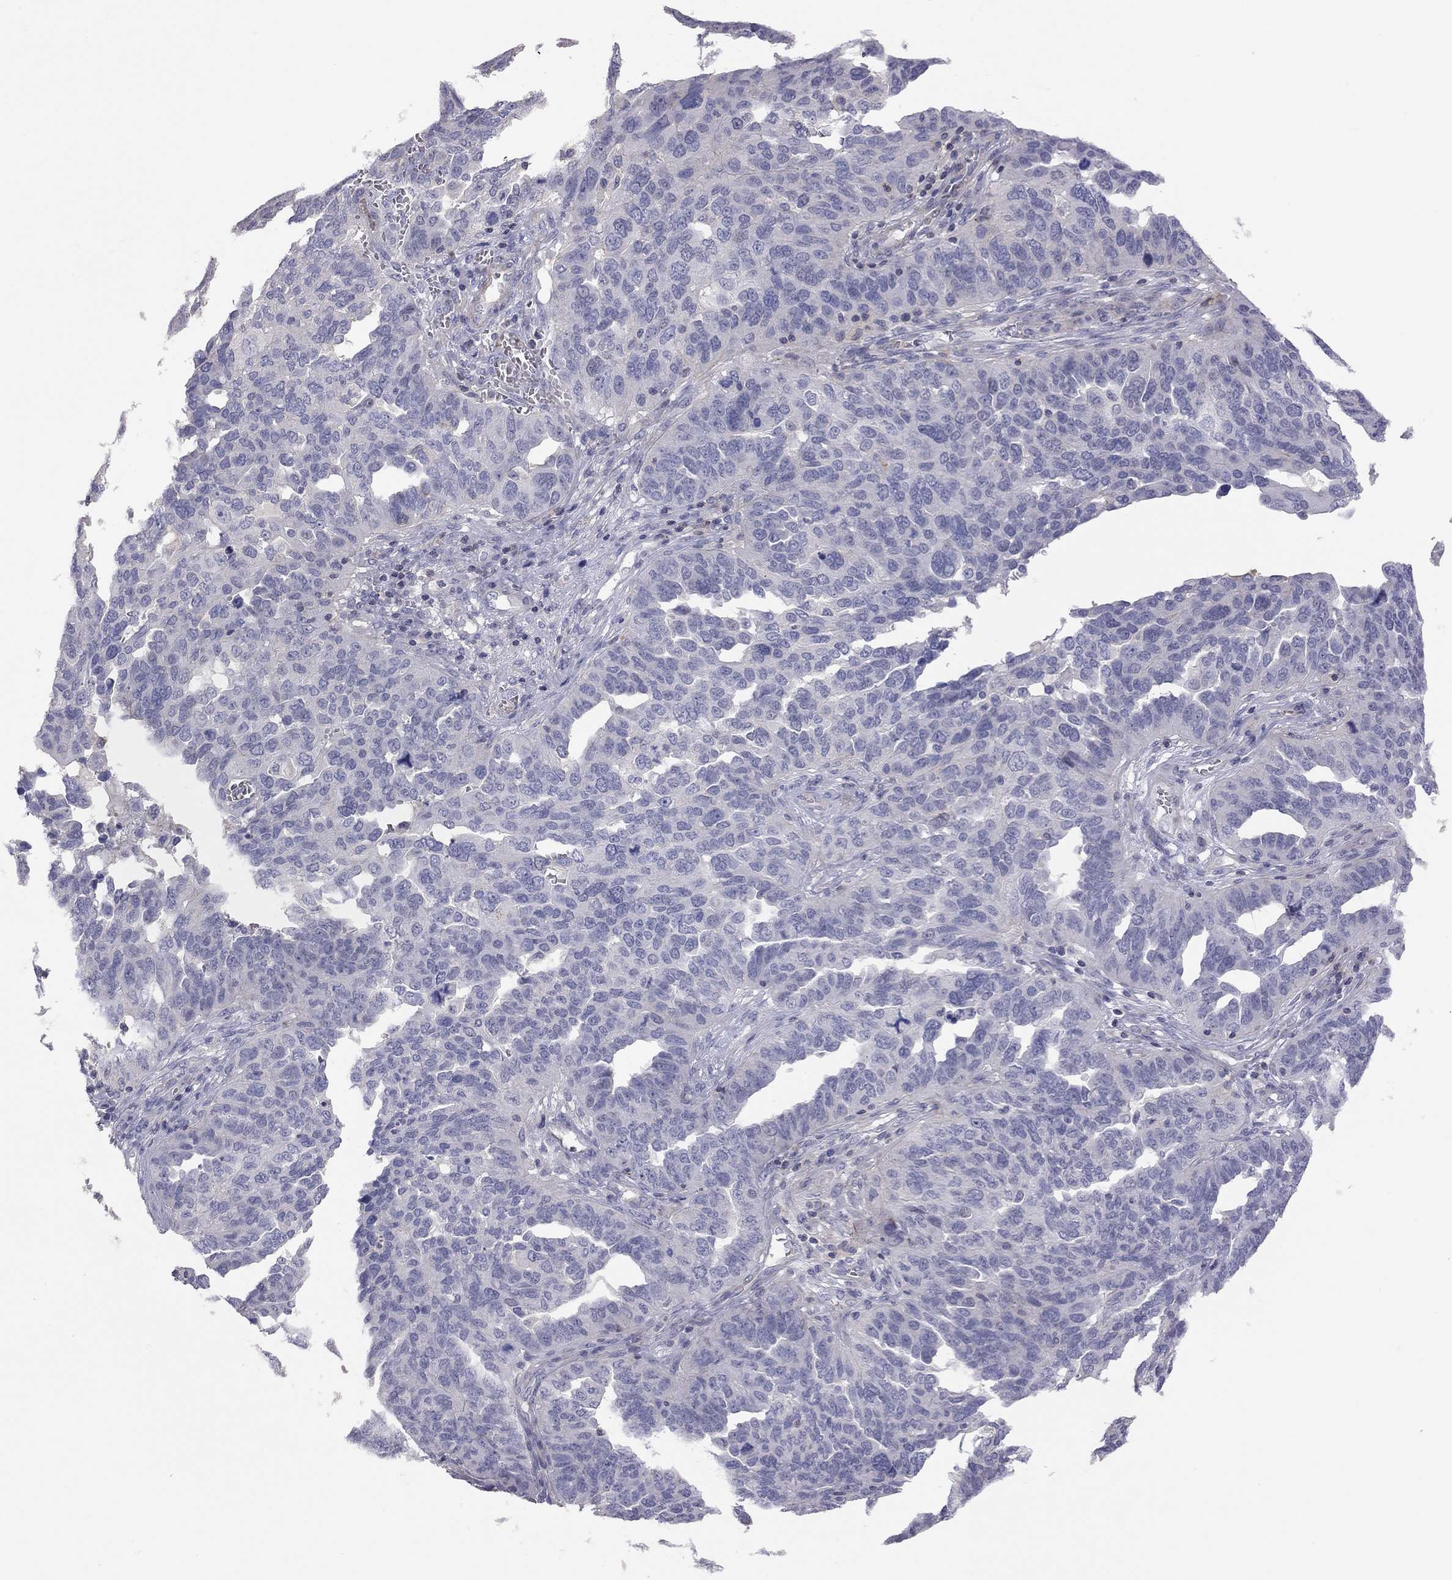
{"staining": {"intensity": "negative", "quantity": "none", "location": "none"}, "tissue": "ovarian cancer", "cell_type": "Tumor cells", "image_type": "cancer", "snomed": [{"axis": "morphology", "description": "Carcinoma, endometroid"}, {"axis": "topography", "description": "Soft tissue"}, {"axis": "topography", "description": "Ovary"}], "caption": "Ovarian endometroid carcinoma was stained to show a protein in brown. There is no significant staining in tumor cells.", "gene": "ADCYAP1", "patient": {"sex": "female", "age": 52}}